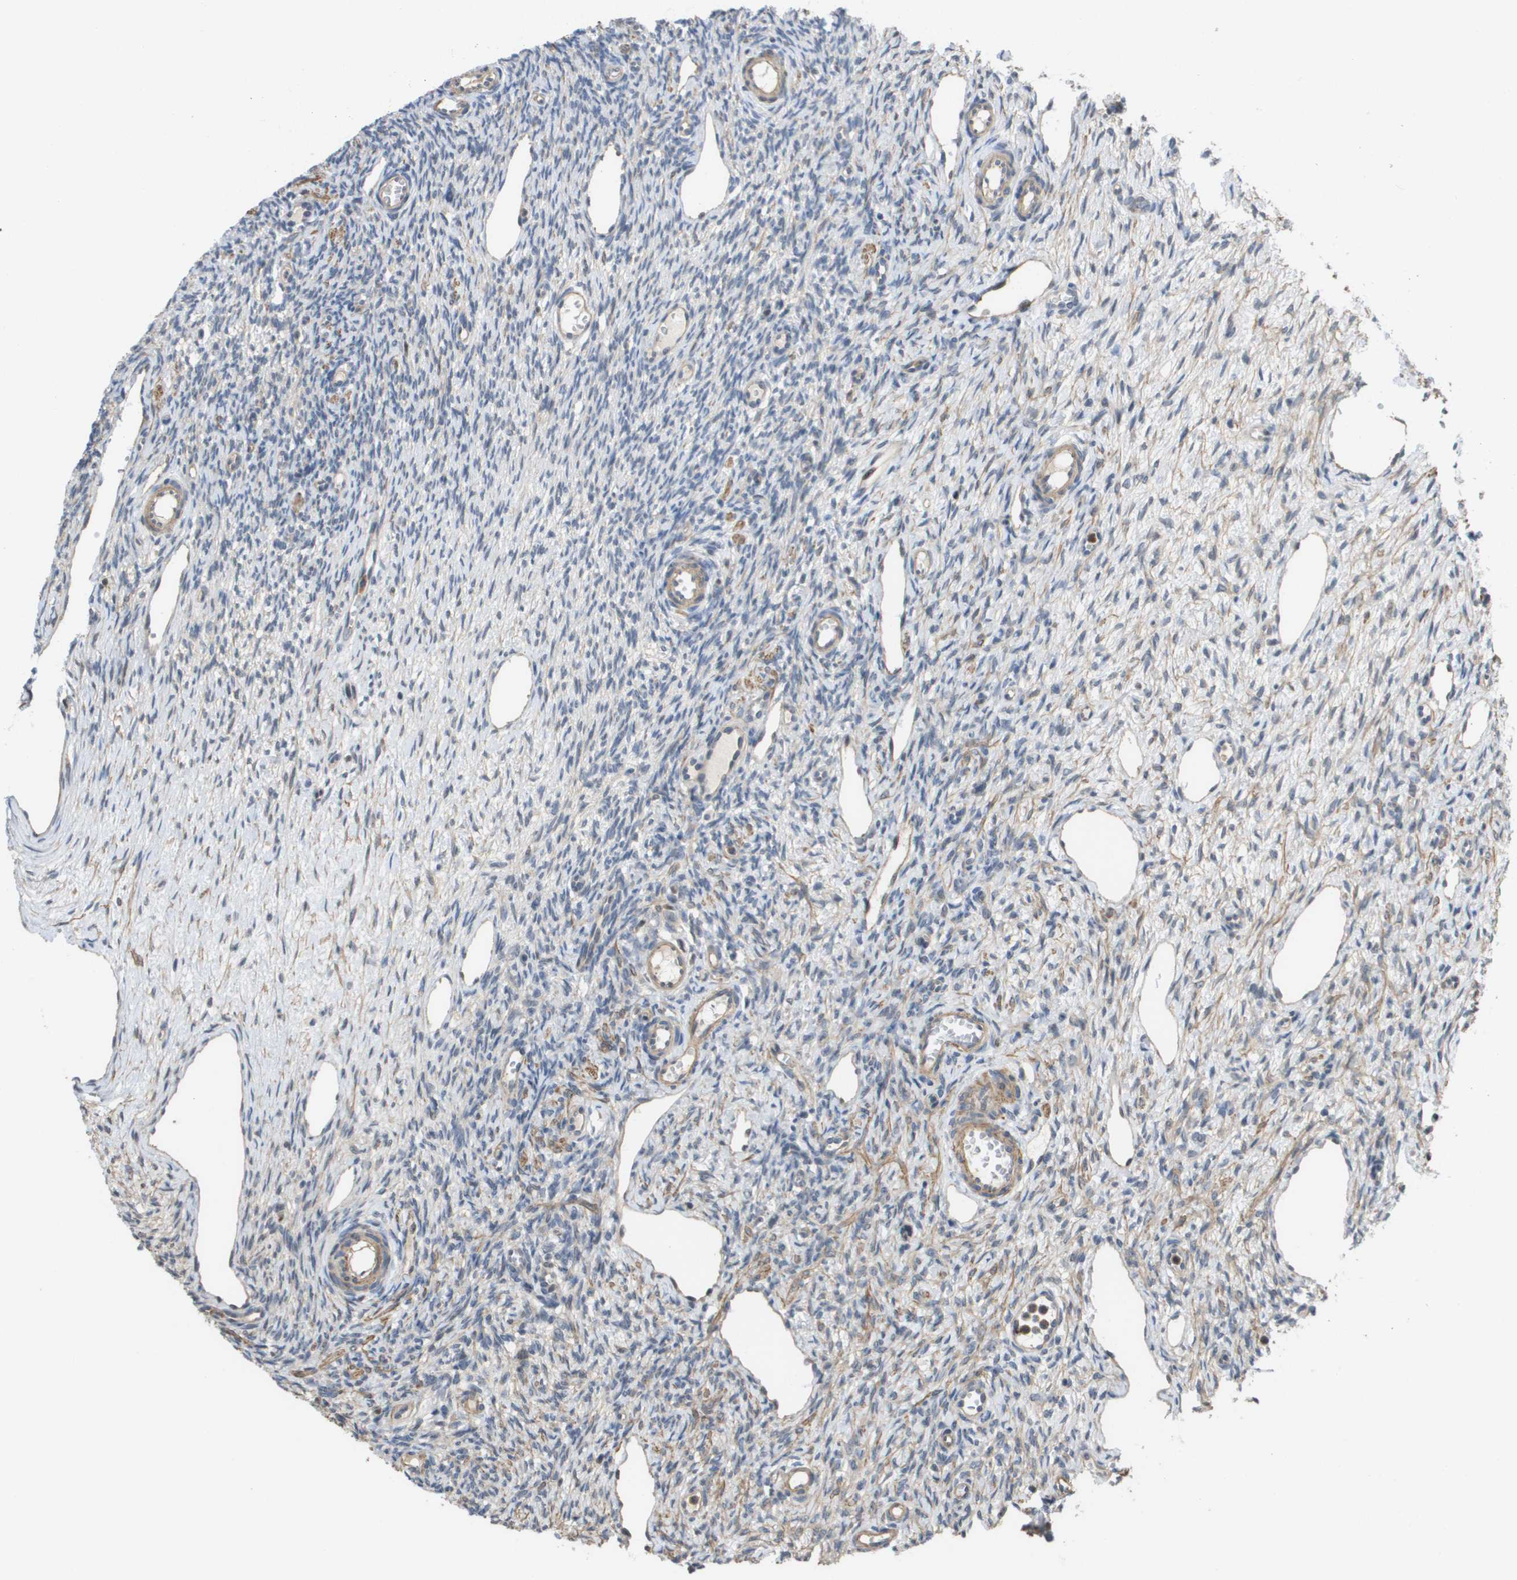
{"staining": {"intensity": "weak", "quantity": "<25%", "location": "cytoplasmic/membranous"}, "tissue": "ovary", "cell_type": "Ovarian stroma cells", "image_type": "normal", "snomed": [{"axis": "morphology", "description": "Normal tissue, NOS"}, {"axis": "topography", "description": "Ovary"}], "caption": "High magnification brightfield microscopy of normal ovary stained with DAB (3,3'-diaminobenzidine) (brown) and counterstained with hematoxylin (blue): ovarian stroma cells show no significant staining. (DAB immunohistochemistry with hematoxylin counter stain).", "gene": "RNF112", "patient": {"sex": "female", "age": 33}}